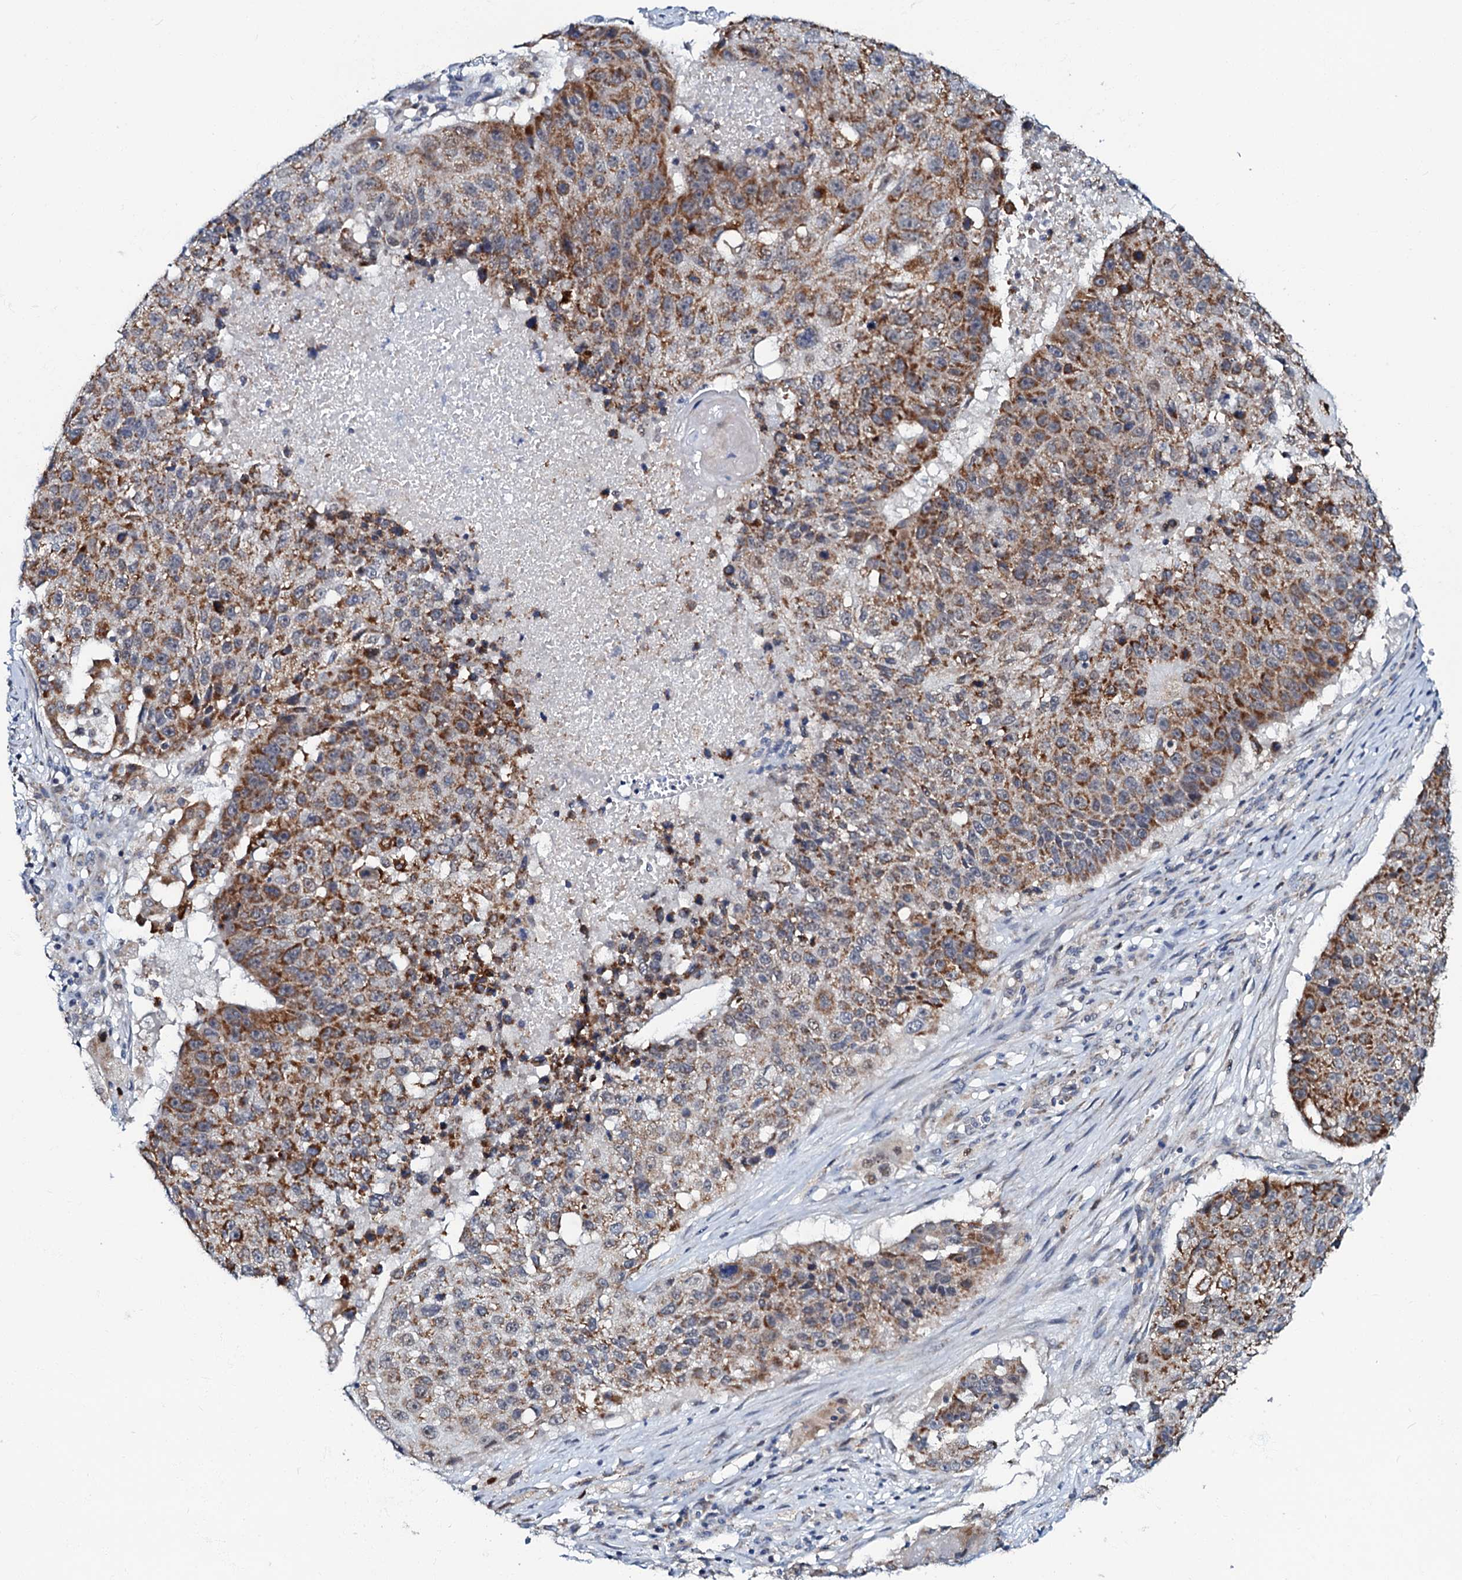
{"staining": {"intensity": "moderate", "quantity": ">75%", "location": "cytoplasmic/membranous"}, "tissue": "lung cancer", "cell_type": "Tumor cells", "image_type": "cancer", "snomed": [{"axis": "morphology", "description": "Squamous cell carcinoma, NOS"}, {"axis": "topography", "description": "Lung"}], "caption": "Lung squamous cell carcinoma stained for a protein (brown) demonstrates moderate cytoplasmic/membranous positive staining in about >75% of tumor cells.", "gene": "MRPL51", "patient": {"sex": "male", "age": 61}}